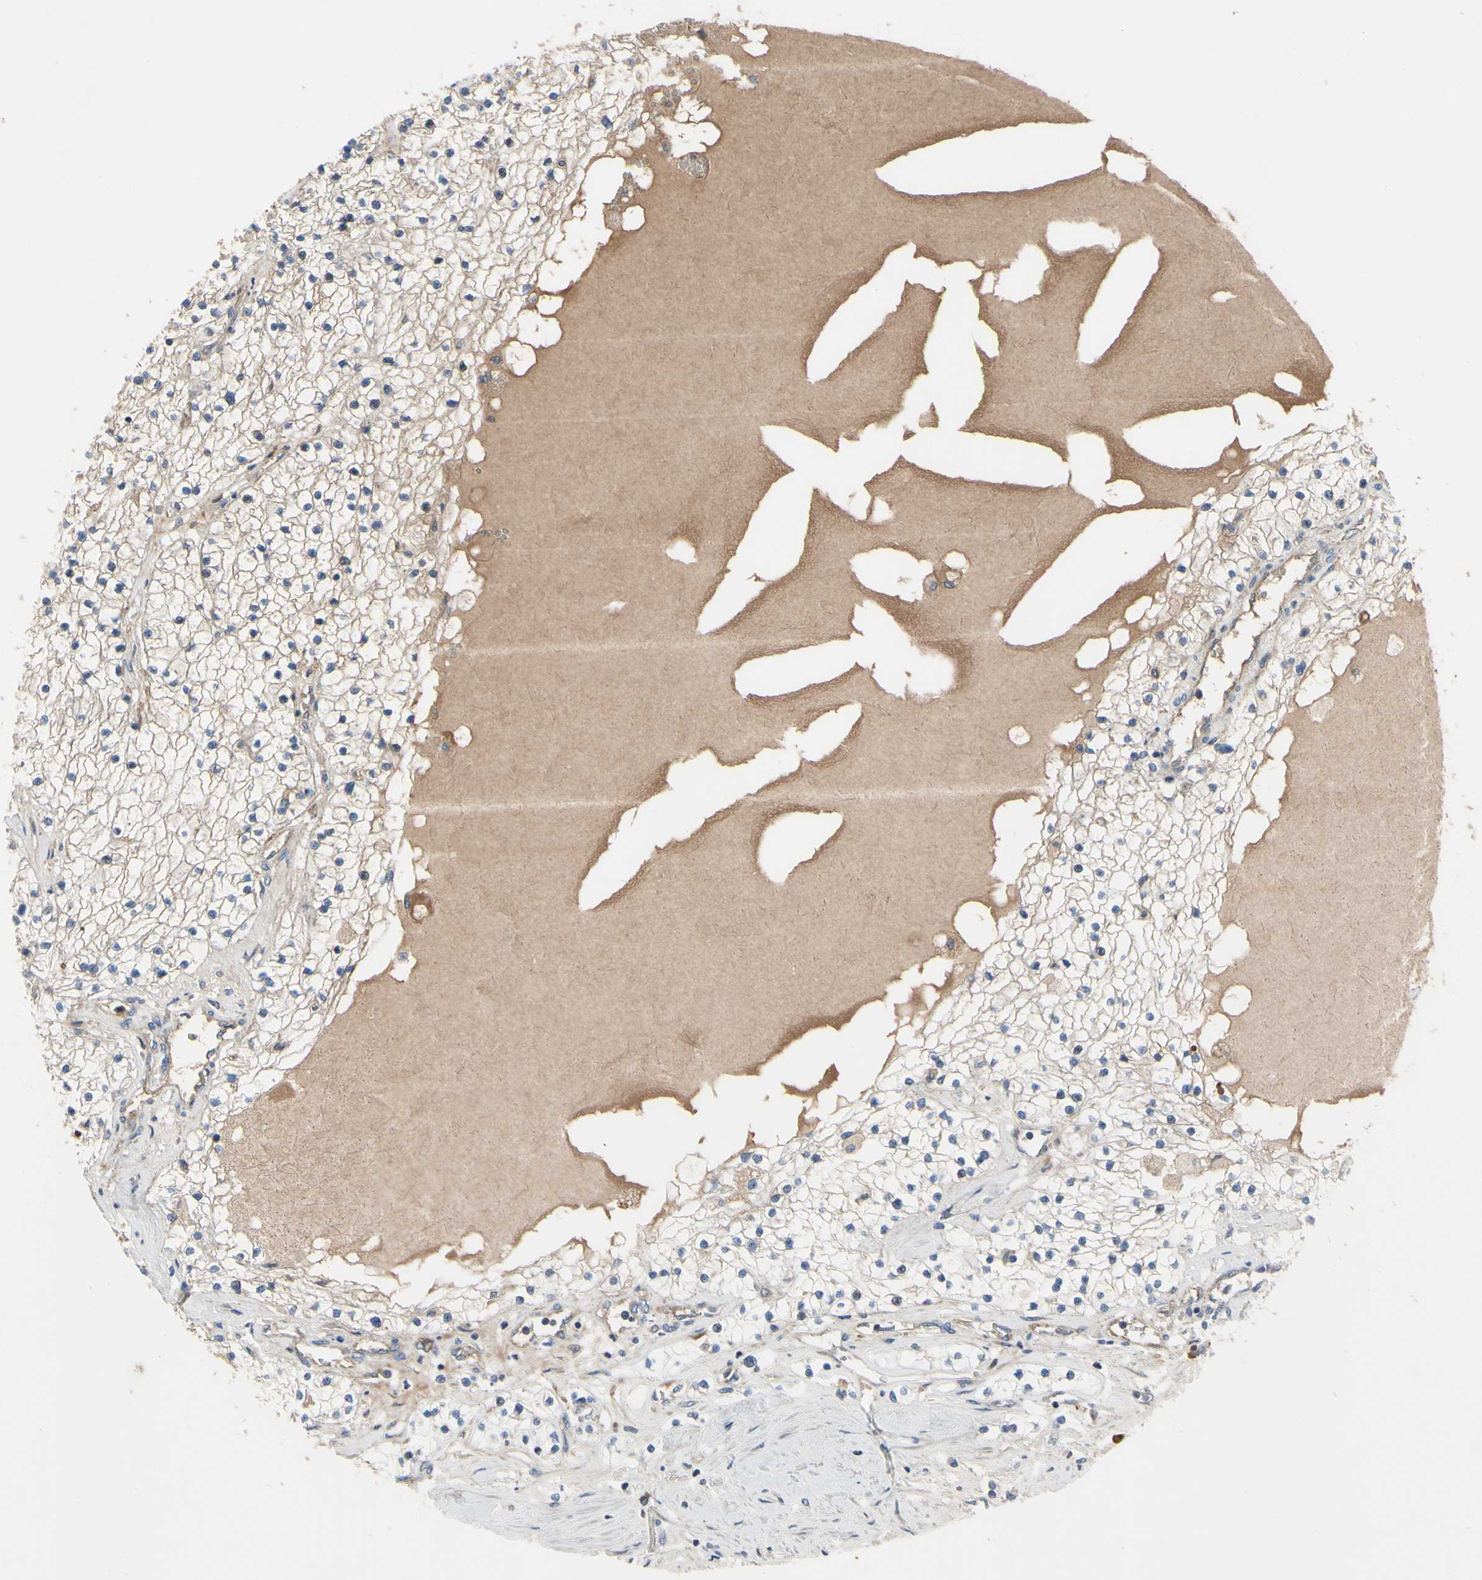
{"staining": {"intensity": "weak", "quantity": "<25%", "location": "cytoplasmic/membranous"}, "tissue": "renal cancer", "cell_type": "Tumor cells", "image_type": "cancer", "snomed": [{"axis": "morphology", "description": "Adenocarcinoma, NOS"}, {"axis": "topography", "description": "Kidney"}], "caption": "Protein analysis of renal adenocarcinoma reveals no significant staining in tumor cells.", "gene": "XIAP", "patient": {"sex": "male", "age": 68}}